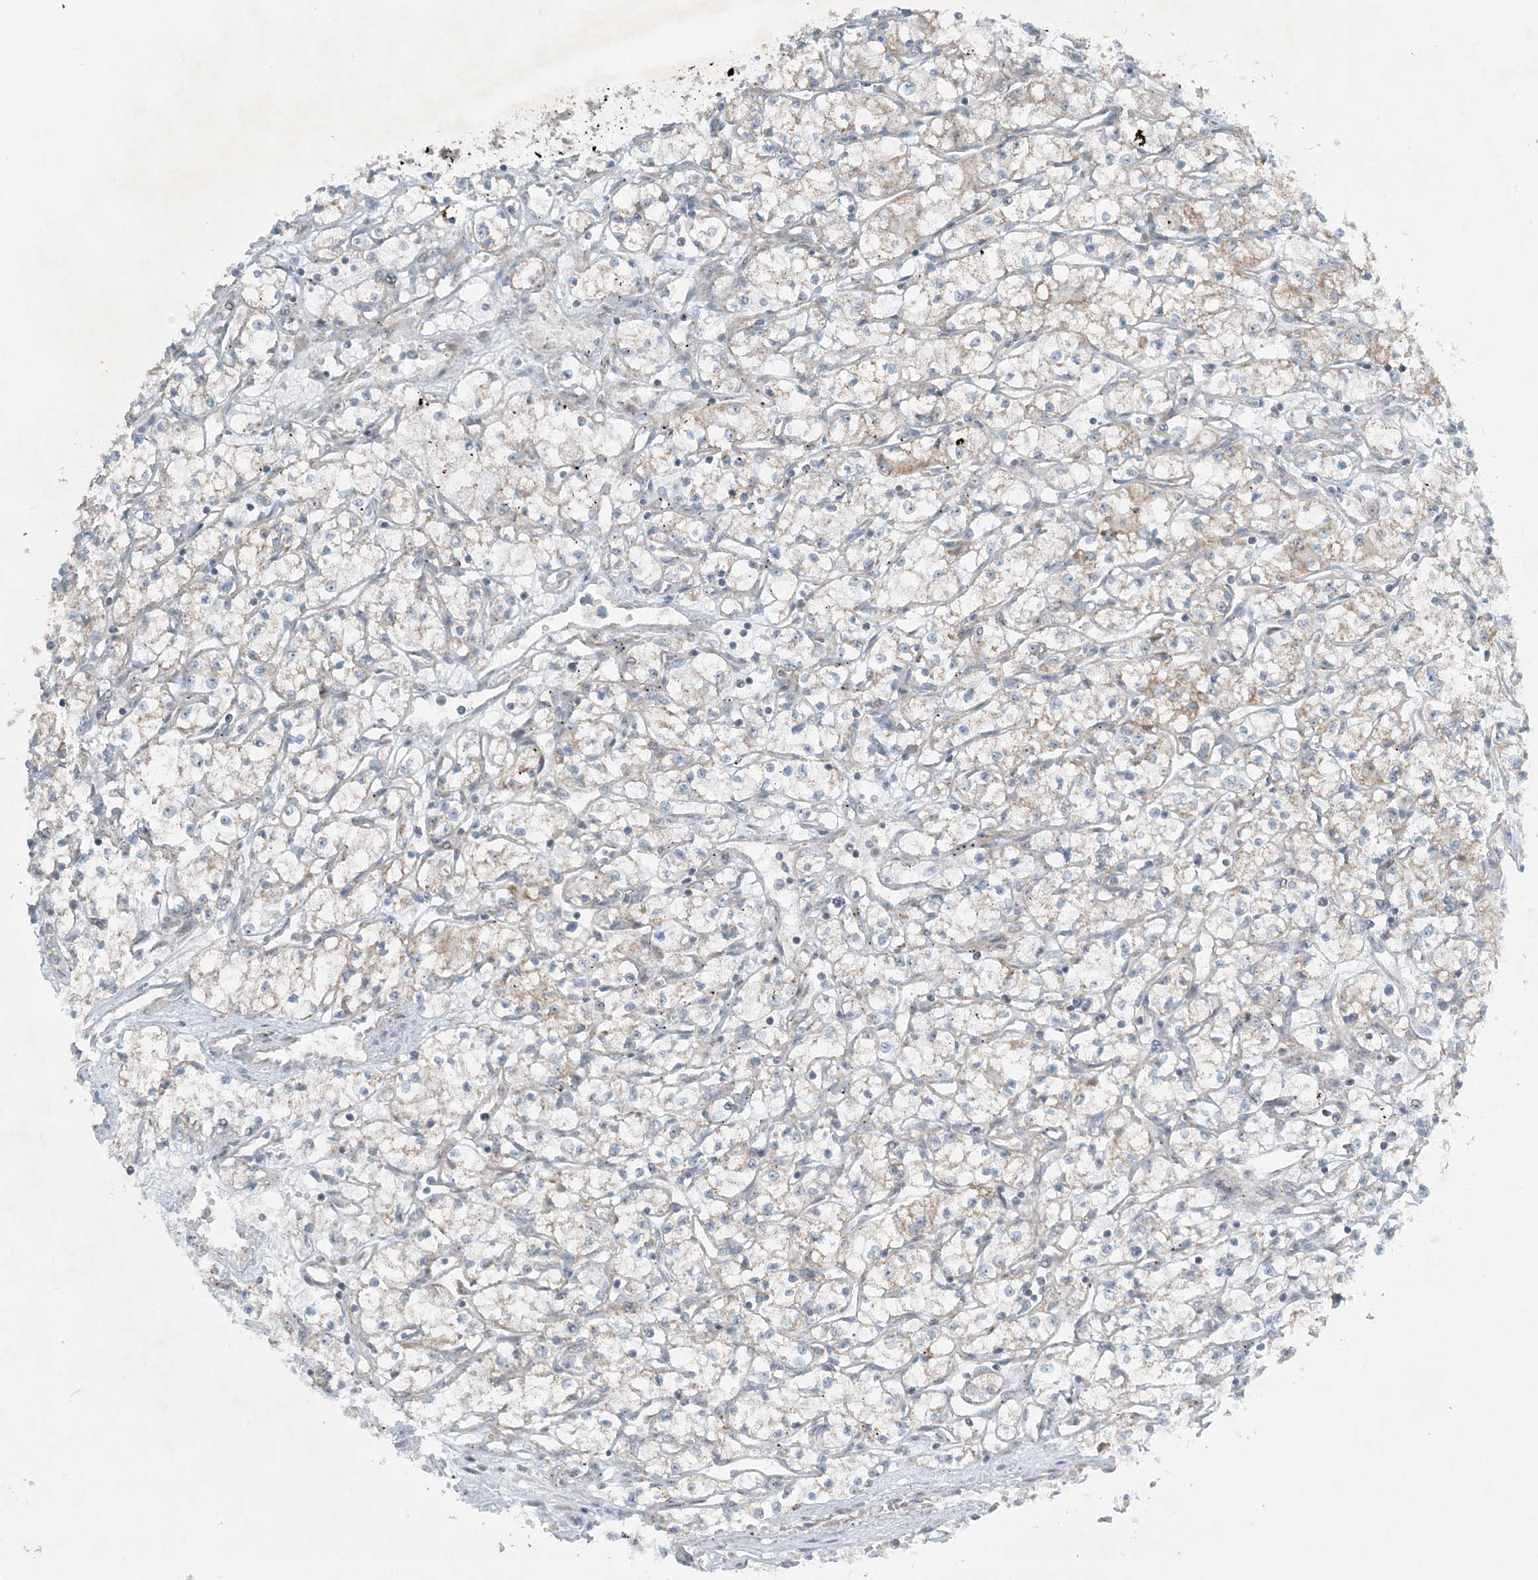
{"staining": {"intensity": "weak", "quantity": "25%-75%", "location": "cytoplasmic/membranous"}, "tissue": "renal cancer", "cell_type": "Tumor cells", "image_type": "cancer", "snomed": [{"axis": "morphology", "description": "Adenocarcinoma, NOS"}, {"axis": "topography", "description": "Kidney"}], "caption": "Protein expression analysis of renal cancer displays weak cytoplasmic/membranous staining in approximately 25%-75% of tumor cells.", "gene": "MITD1", "patient": {"sex": "male", "age": 59}}